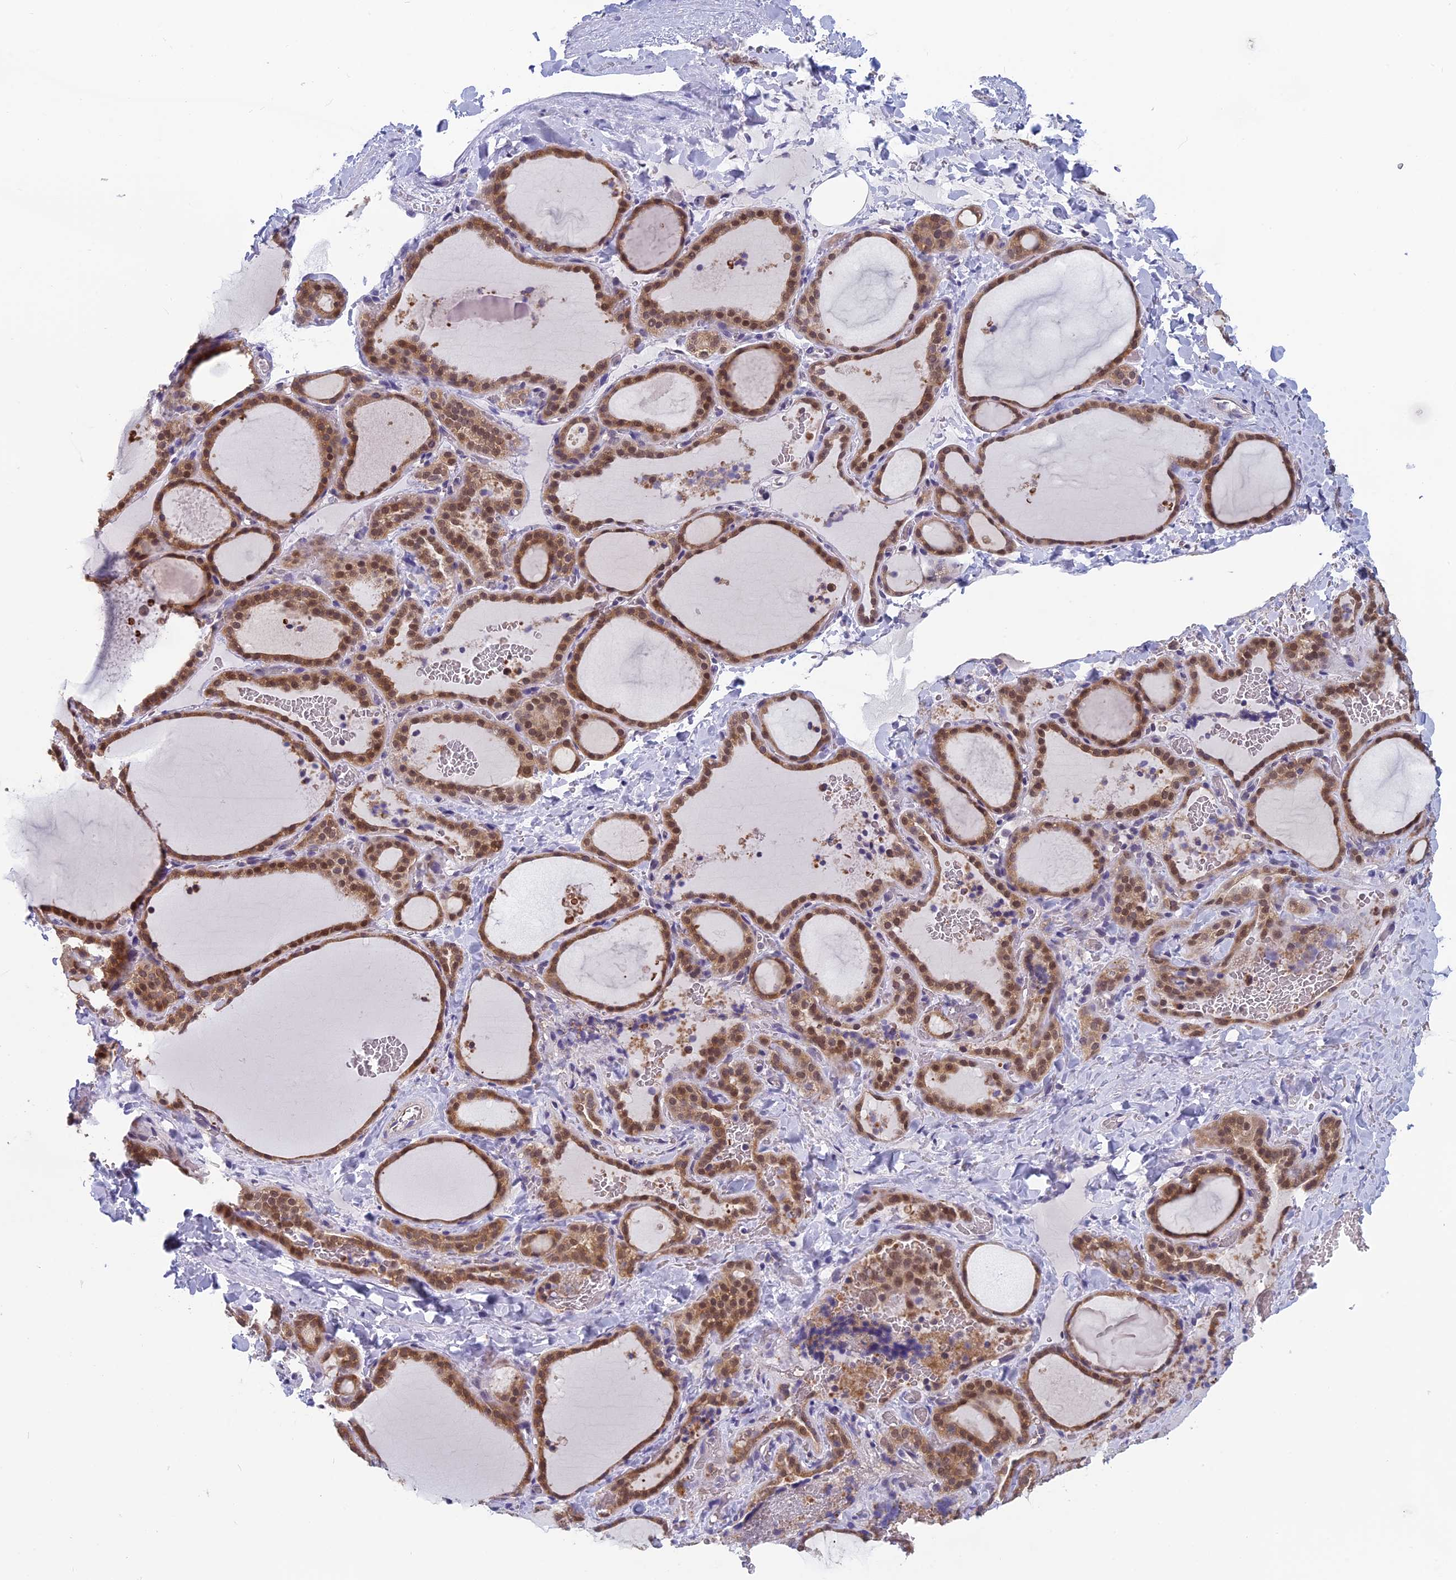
{"staining": {"intensity": "moderate", "quantity": ">75%", "location": "cytoplasmic/membranous,nuclear"}, "tissue": "thyroid gland", "cell_type": "Glandular cells", "image_type": "normal", "snomed": [{"axis": "morphology", "description": "Normal tissue, NOS"}, {"axis": "topography", "description": "Thyroid gland"}], "caption": "Immunohistochemical staining of unremarkable human thyroid gland displays moderate cytoplasmic/membranous,nuclear protein positivity in approximately >75% of glandular cells.", "gene": "MRI1", "patient": {"sex": "female", "age": 22}}